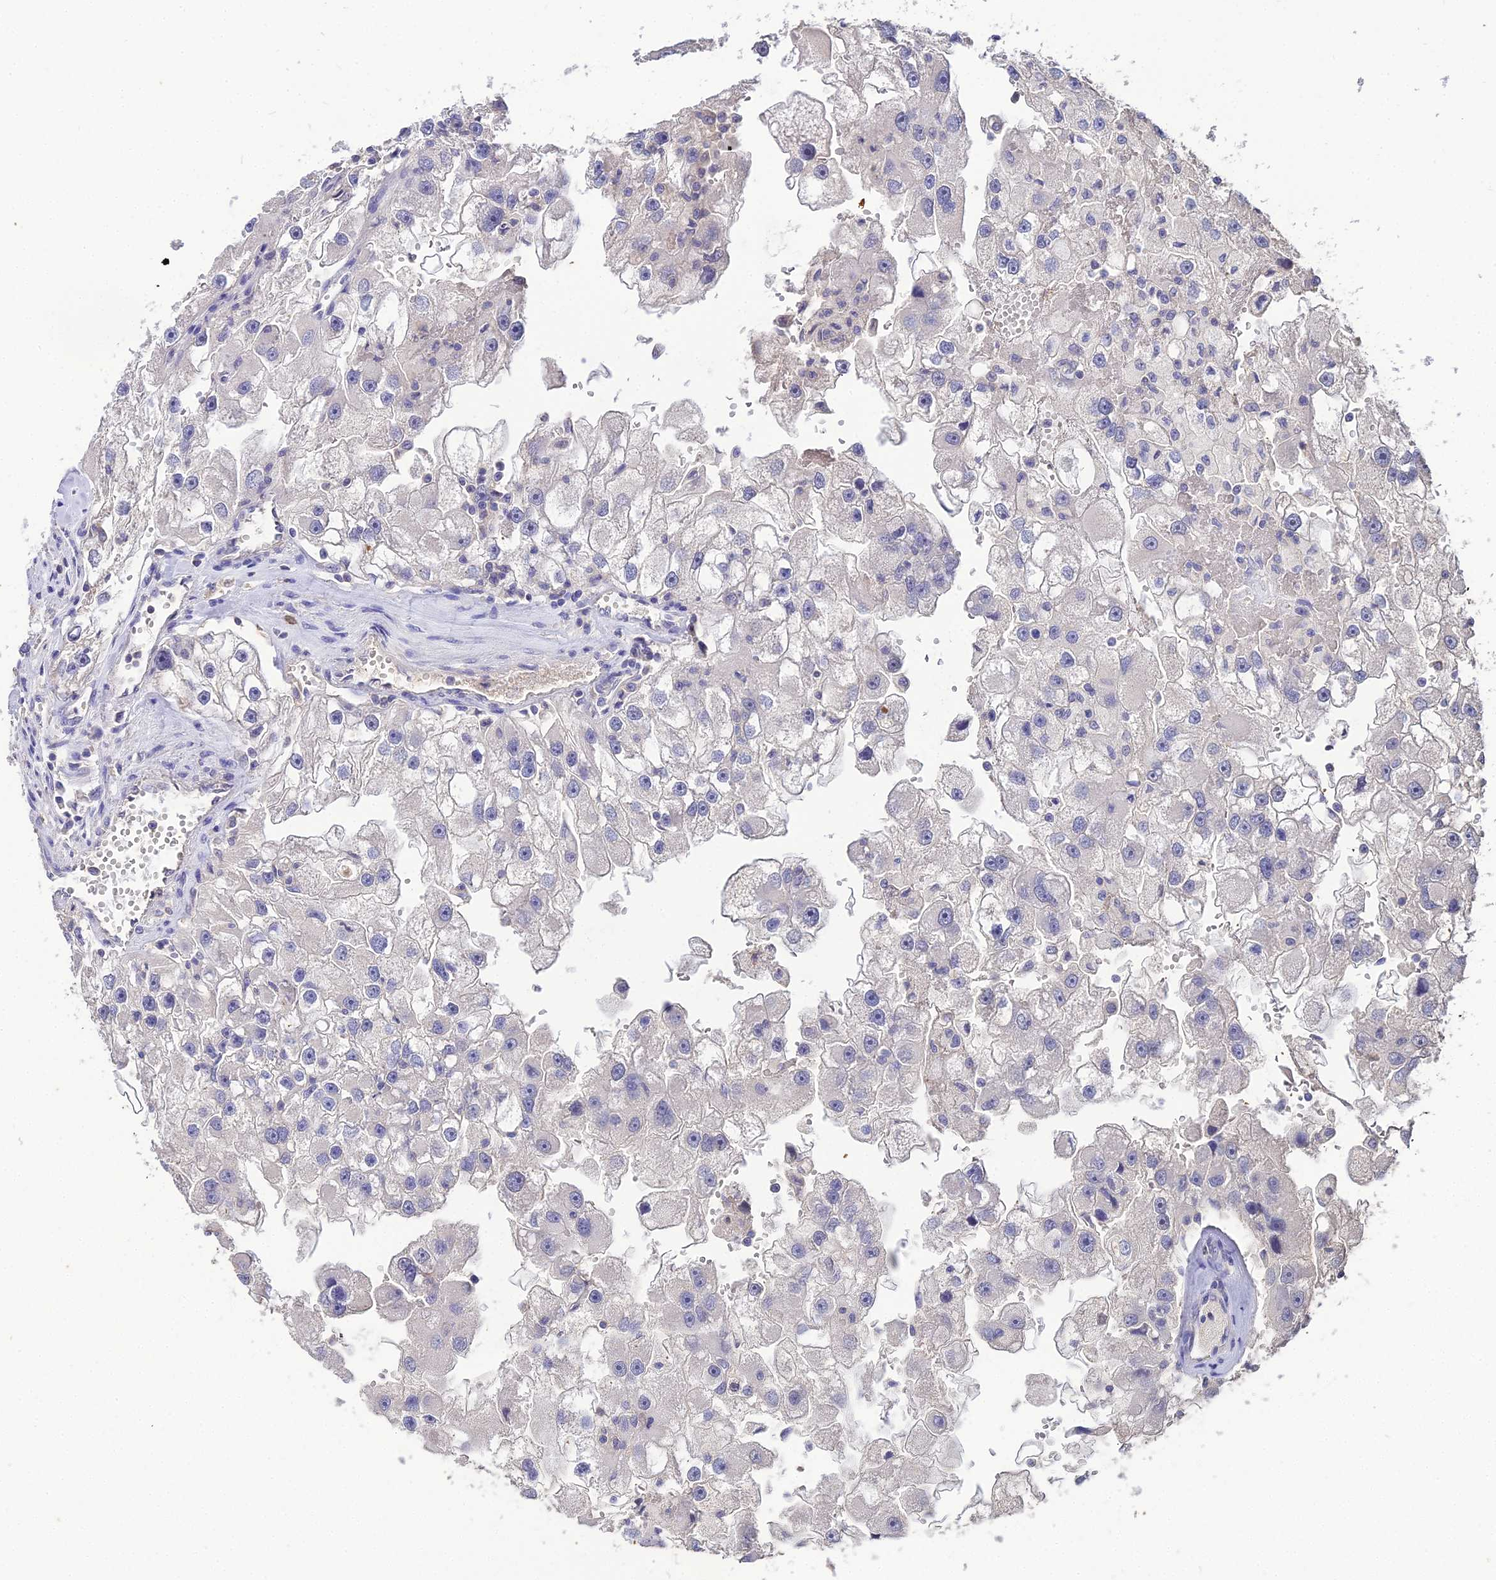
{"staining": {"intensity": "negative", "quantity": "none", "location": "none"}, "tissue": "renal cancer", "cell_type": "Tumor cells", "image_type": "cancer", "snomed": [{"axis": "morphology", "description": "Adenocarcinoma, NOS"}, {"axis": "topography", "description": "Kidney"}], "caption": "A high-resolution photomicrograph shows immunohistochemistry (IHC) staining of renal cancer, which reveals no significant staining in tumor cells.", "gene": "LSM5", "patient": {"sex": "male", "age": 63}}